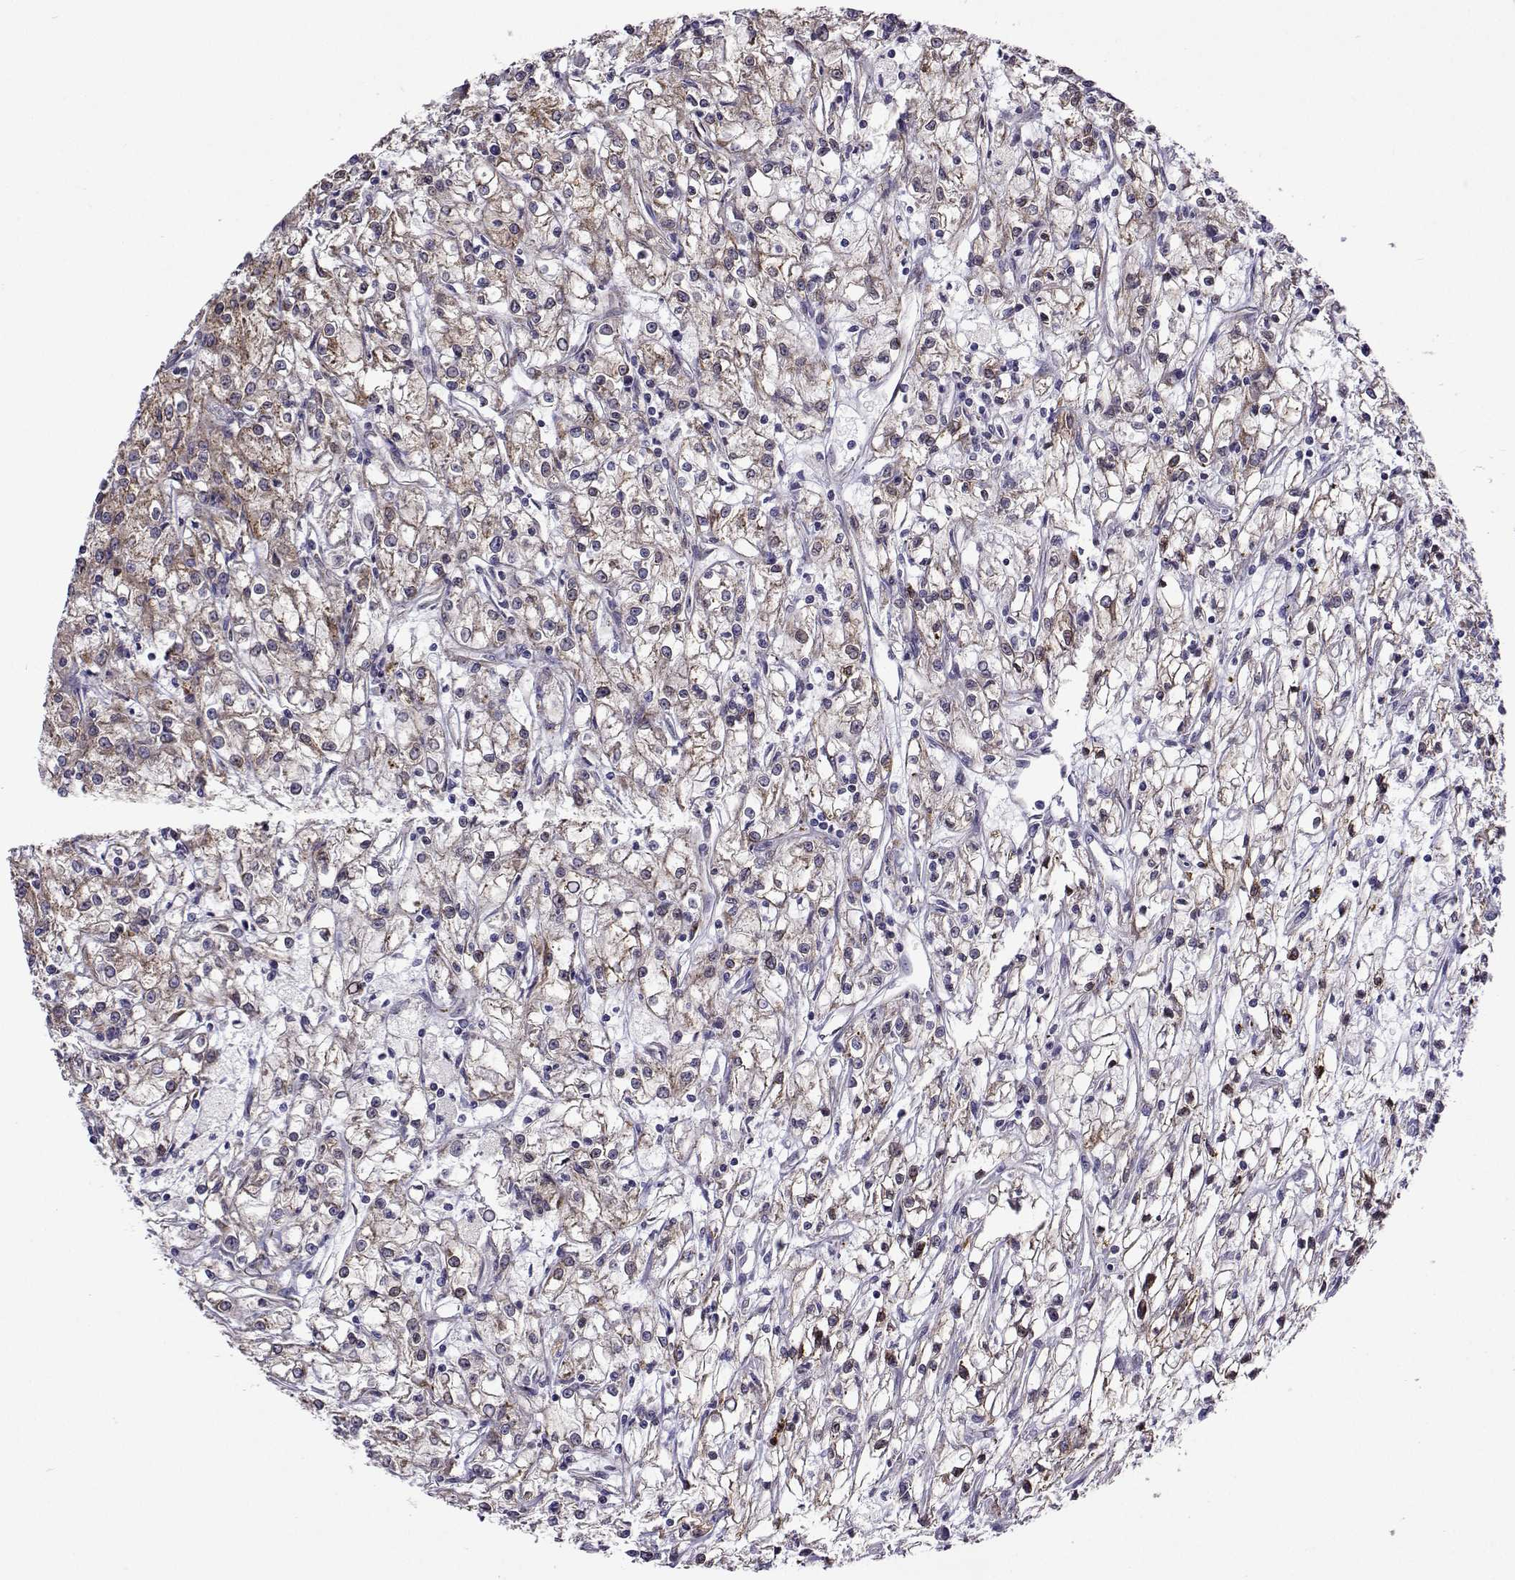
{"staining": {"intensity": "moderate", "quantity": "<25%", "location": "cytoplasmic/membranous,nuclear"}, "tissue": "renal cancer", "cell_type": "Tumor cells", "image_type": "cancer", "snomed": [{"axis": "morphology", "description": "Adenocarcinoma, NOS"}, {"axis": "topography", "description": "Kidney"}], "caption": "Protein analysis of renal cancer (adenocarcinoma) tissue exhibits moderate cytoplasmic/membranous and nuclear positivity in approximately <25% of tumor cells.", "gene": "PGRMC2", "patient": {"sex": "female", "age": 59}}